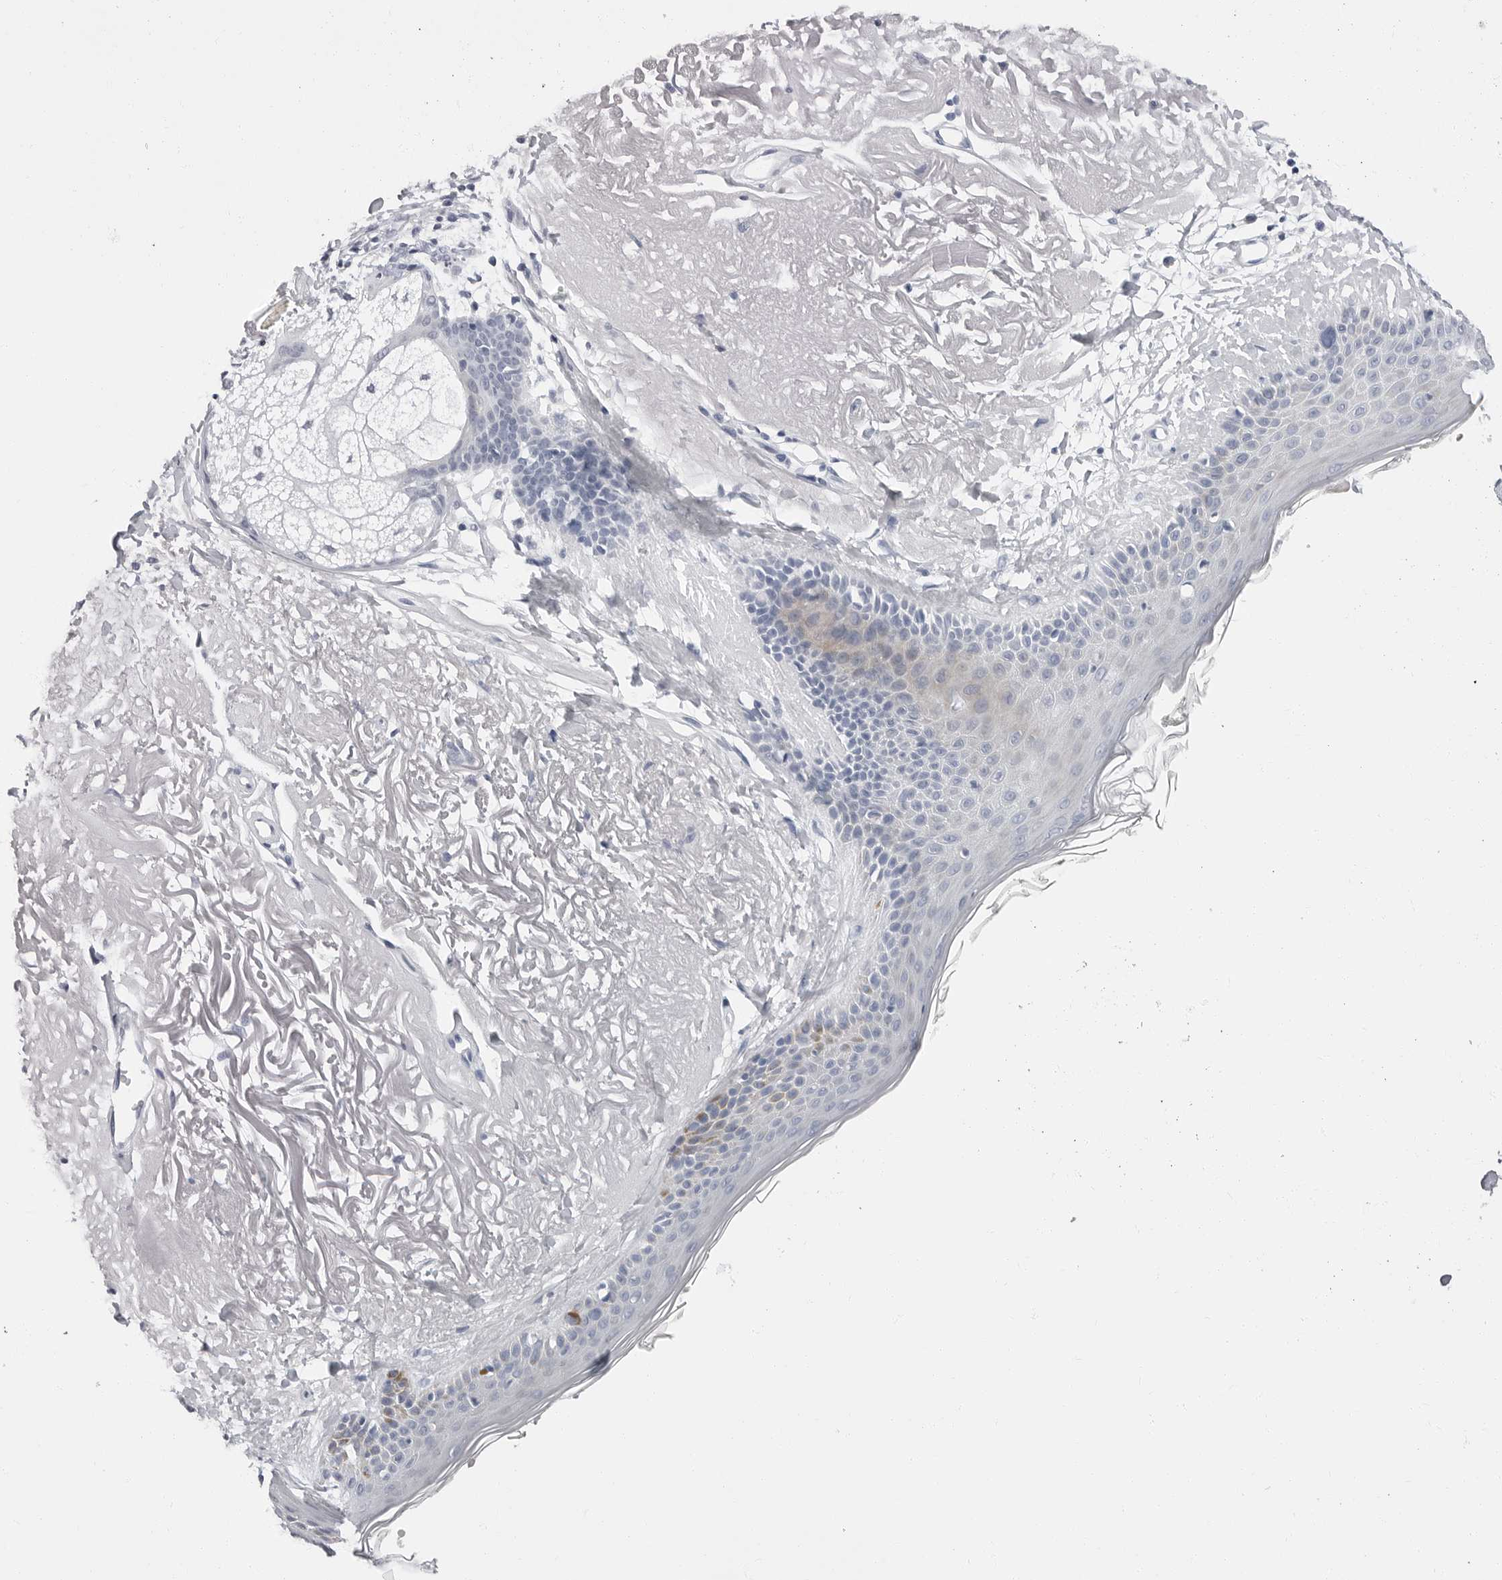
{"staining": {"intensity": "negative", "quantity": "none", "location": "none"}, "tissue": "skin", "cell_type": "Fibroblasts", "image_type": "normal", "snomed": [{"axis": "morphology", "description": "Normal tissue, NOS"}, {"axis": "topography", "description": "Skin"}, {"axis": "topography", "description": "Skeletal muscle"}], "caption": "High power microscopy histopathology image of an immunohistochemistry micrograph of benign skin, revealing no significant staining in fibroblasts. (DAB immunohistochemistry (IHC) visualized using brightfield microscopy, high magnification).", "gene": "ERICH3", "patient": {"sex": "male", "age": 83}}